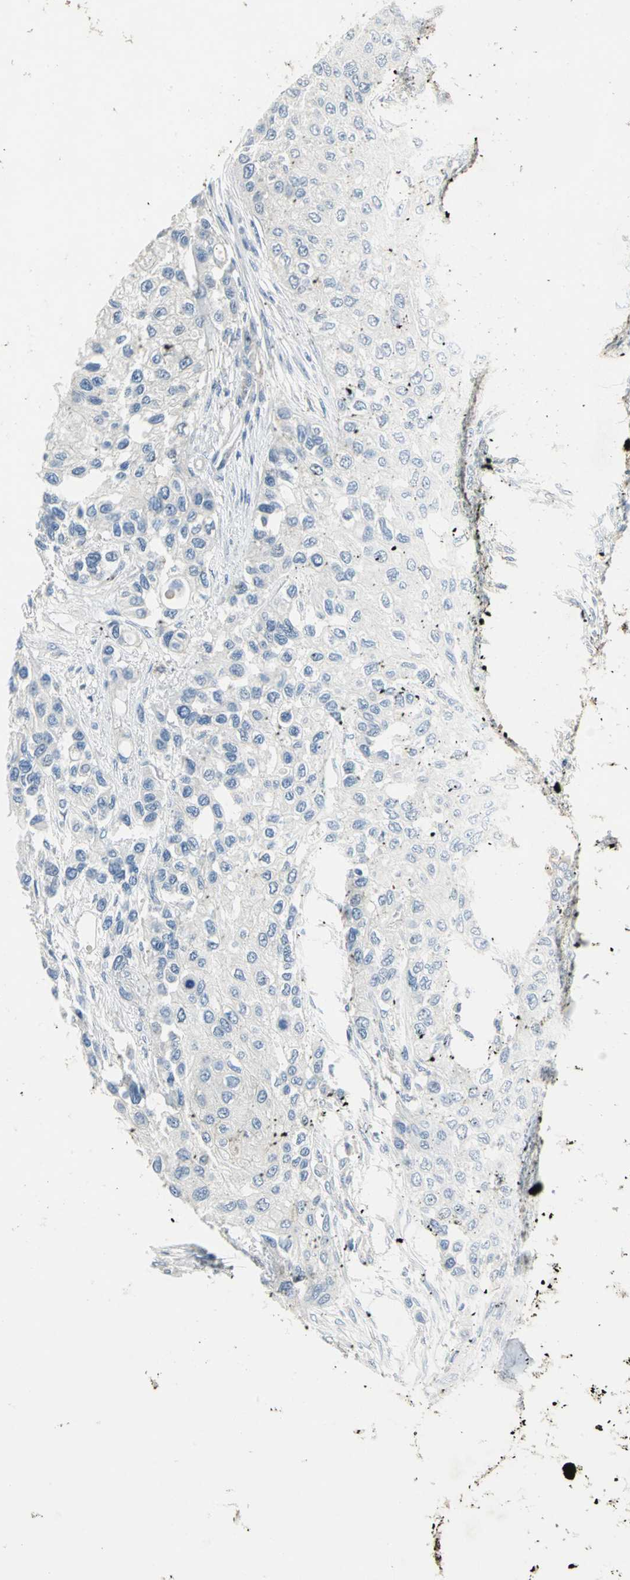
{"staining": {"intensity": "negative", "quantity": "none", "location": "none"}, "tissue": "urothelial cancer", "cell_type": "Tumor cells", "image_type": "cancer", "snomed": [{"axis": "morphology", "description": "Urothelial carcinoma, High grade"}, {"axis": "topography", "description": "Urinary bladder"}], "caption": "High magnification brightfield microscopy of high-grade urothelial carcinoma stained with DAB (3,3'-diaminobenzidine) (brown) and counterstained with hematoxylin (blue): tumor cells show no significant expression.", "gene": "EFNB3", "patient": {"sex": "female", "age": 56}}